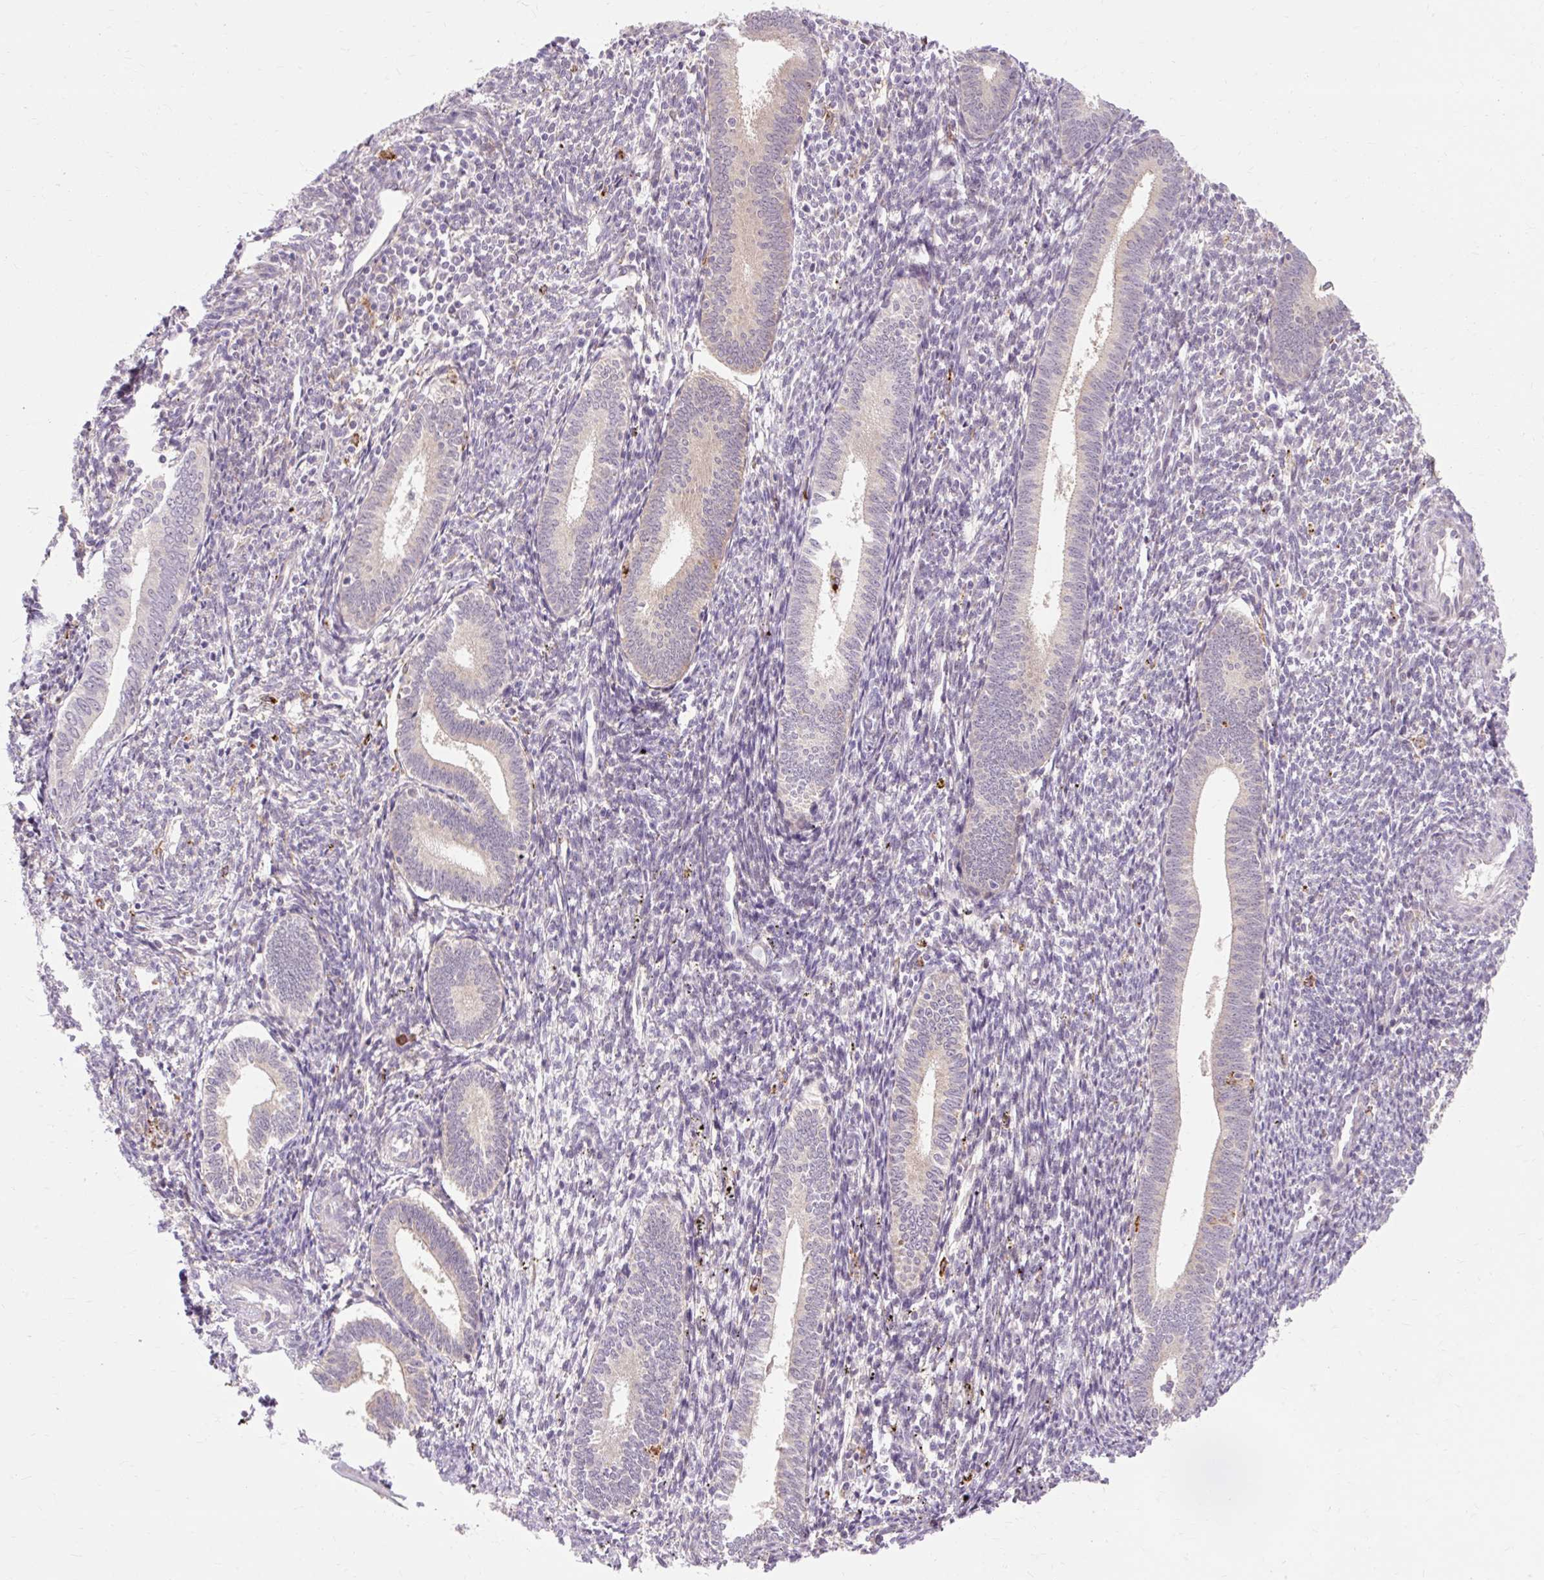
{"staining": {"intensity": "weak", "quantity": "<25%", "location": "cytoplasmic/membranous"}, "tissue": "endometrium", "cell_type": "Cells in endometrial stroma", "image_type": "normal", "snomed": [{"axis": "morphology", "description": "Normal tissue, NOS"}, {"axis": "topography", "description": "Endometrium"}], "caption": "The histopathology image exhibits no staining of cells in endometrial stroma in benign endometrium. Brightfield microscopy of immunohistochemistry (IHC) stained with DAB (3,3'-diaminobenzidine) (brown) and hematoxylin (blue), captured at high magnification.", "gene": "GEMIN2", "patient": {"sex": "female", "age": 41}}